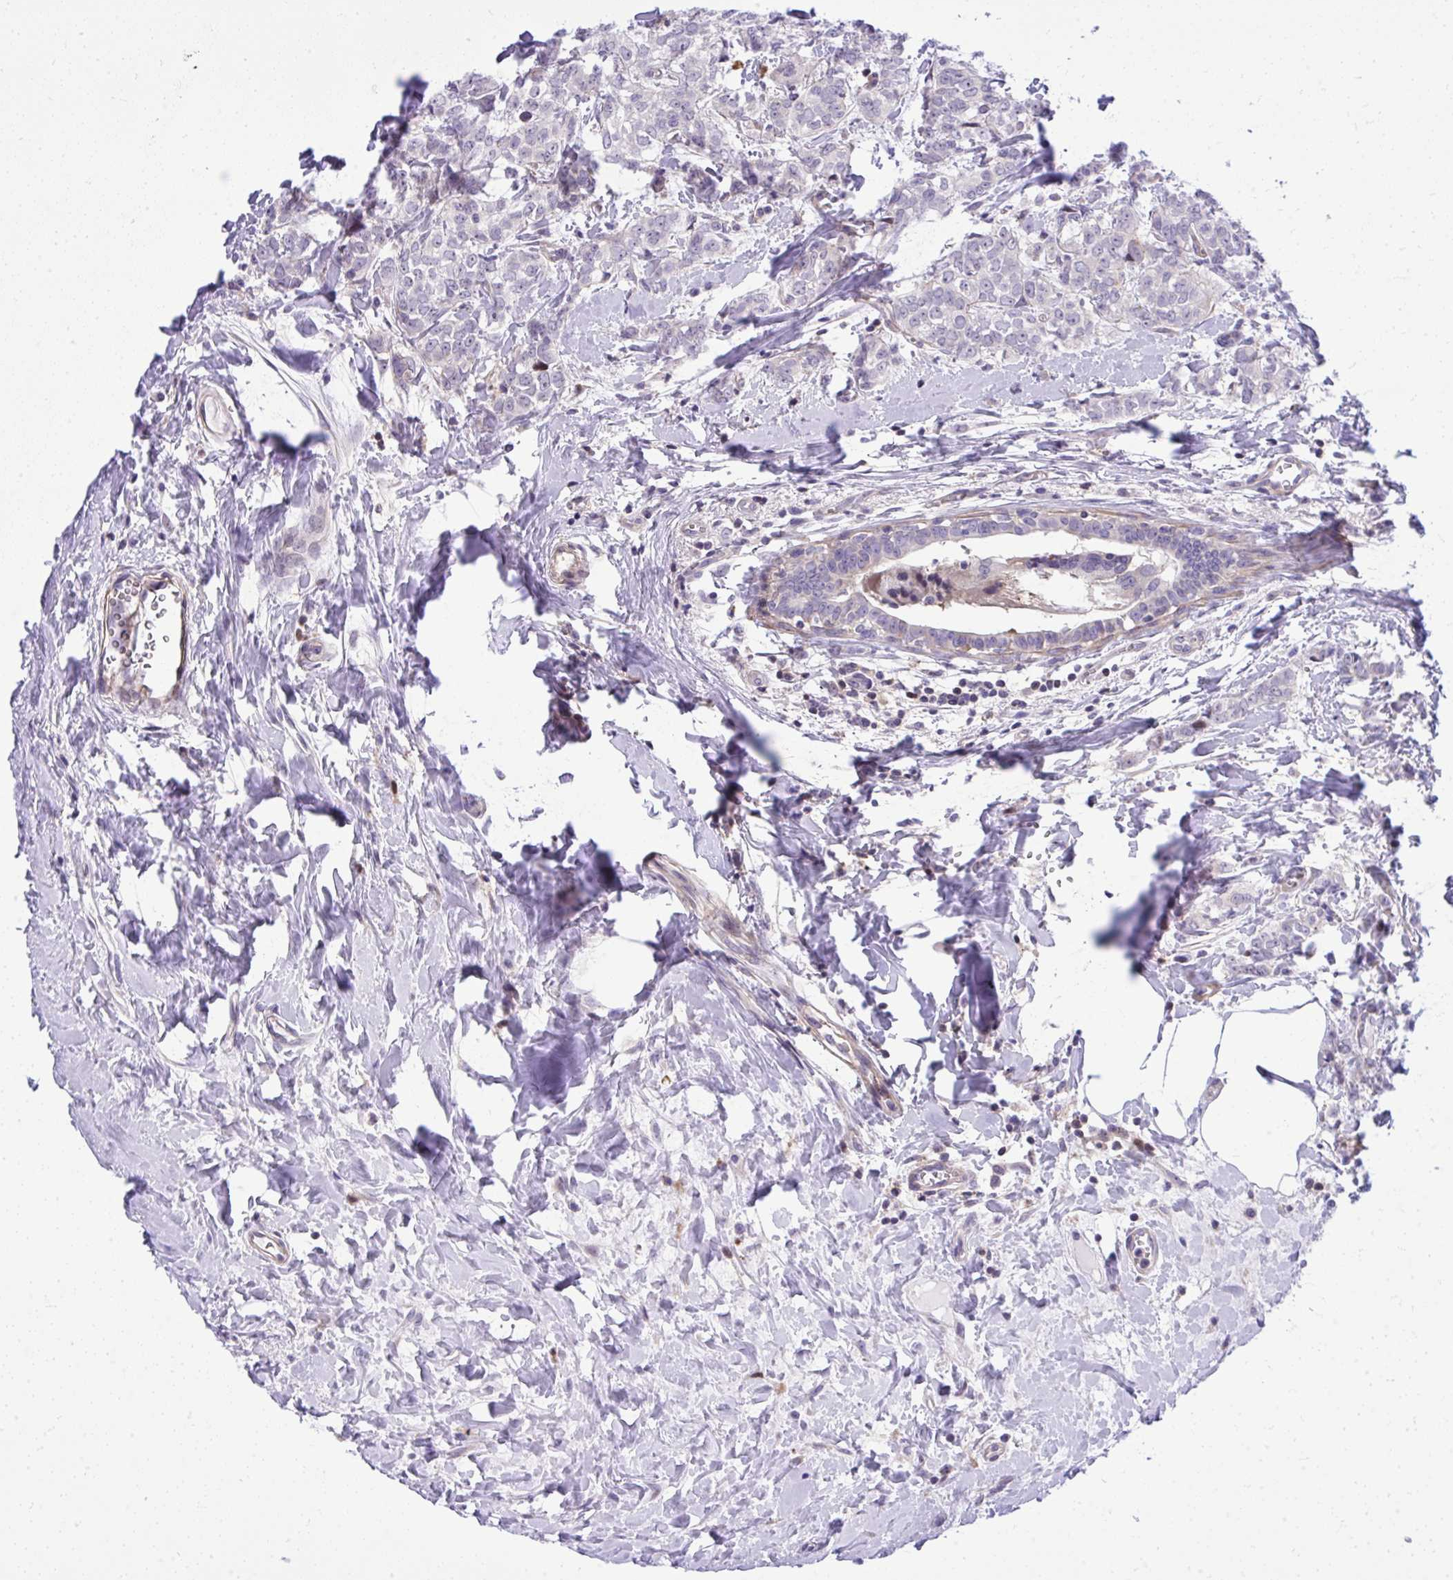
{"staining": {"intensity": "negative", "quantity": "none", "location": "none"}, "tissue": "breast cancer", "cell_type": "Tumor cells", "image_type": "cancer", "snomed": [{"axis": "morphology", "description": "Duct carcinoma"}, {"axis": "topography", "description": "Breast"}], "caption": "An image of human breast cancer (invasive ductal carcinoma) is negative for staining in tumor cells.", "gene": "GRK4", "patient": {"sex": "female", "age": 61}}